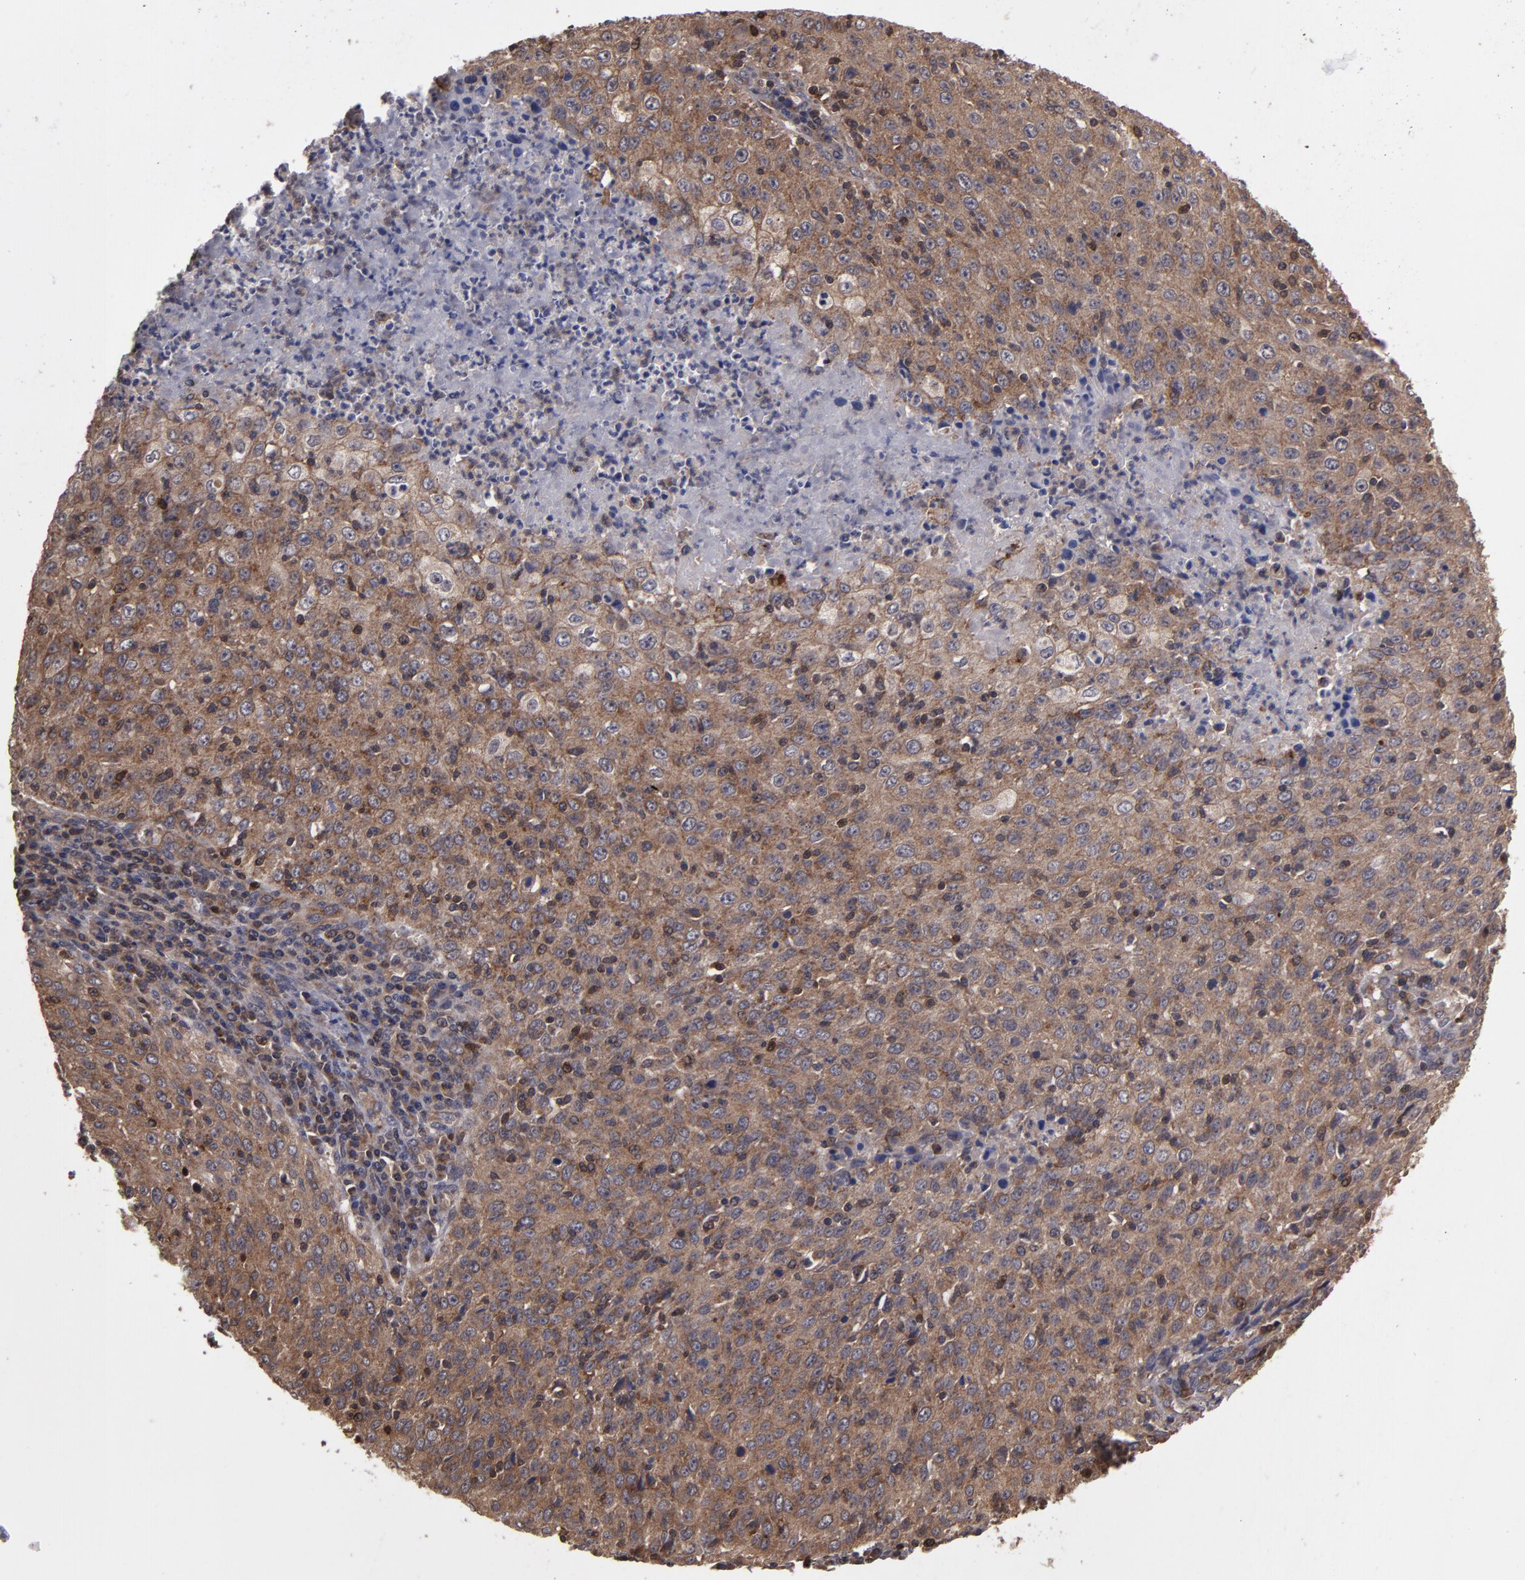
{"staining": {"intensity": "moderate", "quantity": ">75%", "location": "cytoplasmic/membranous"}, "tissue": "cervical cancer", "cell_type": "Tumor cells", "image_type": "cancer", "snomed": [{"axis": "morphology", "description": "Squamous cell carcinoma, NOS"}, {"axis": "topography", "description": "Cervix"}], "caption": "Cervical cancer was stained to show a protein in brown. There is medium levels of moderate cytoplasmic/membranous positivity in about >75% of tumor cells.", "gene": "RPS6KA6", "patient": {"sex": "female", "age": 27}}